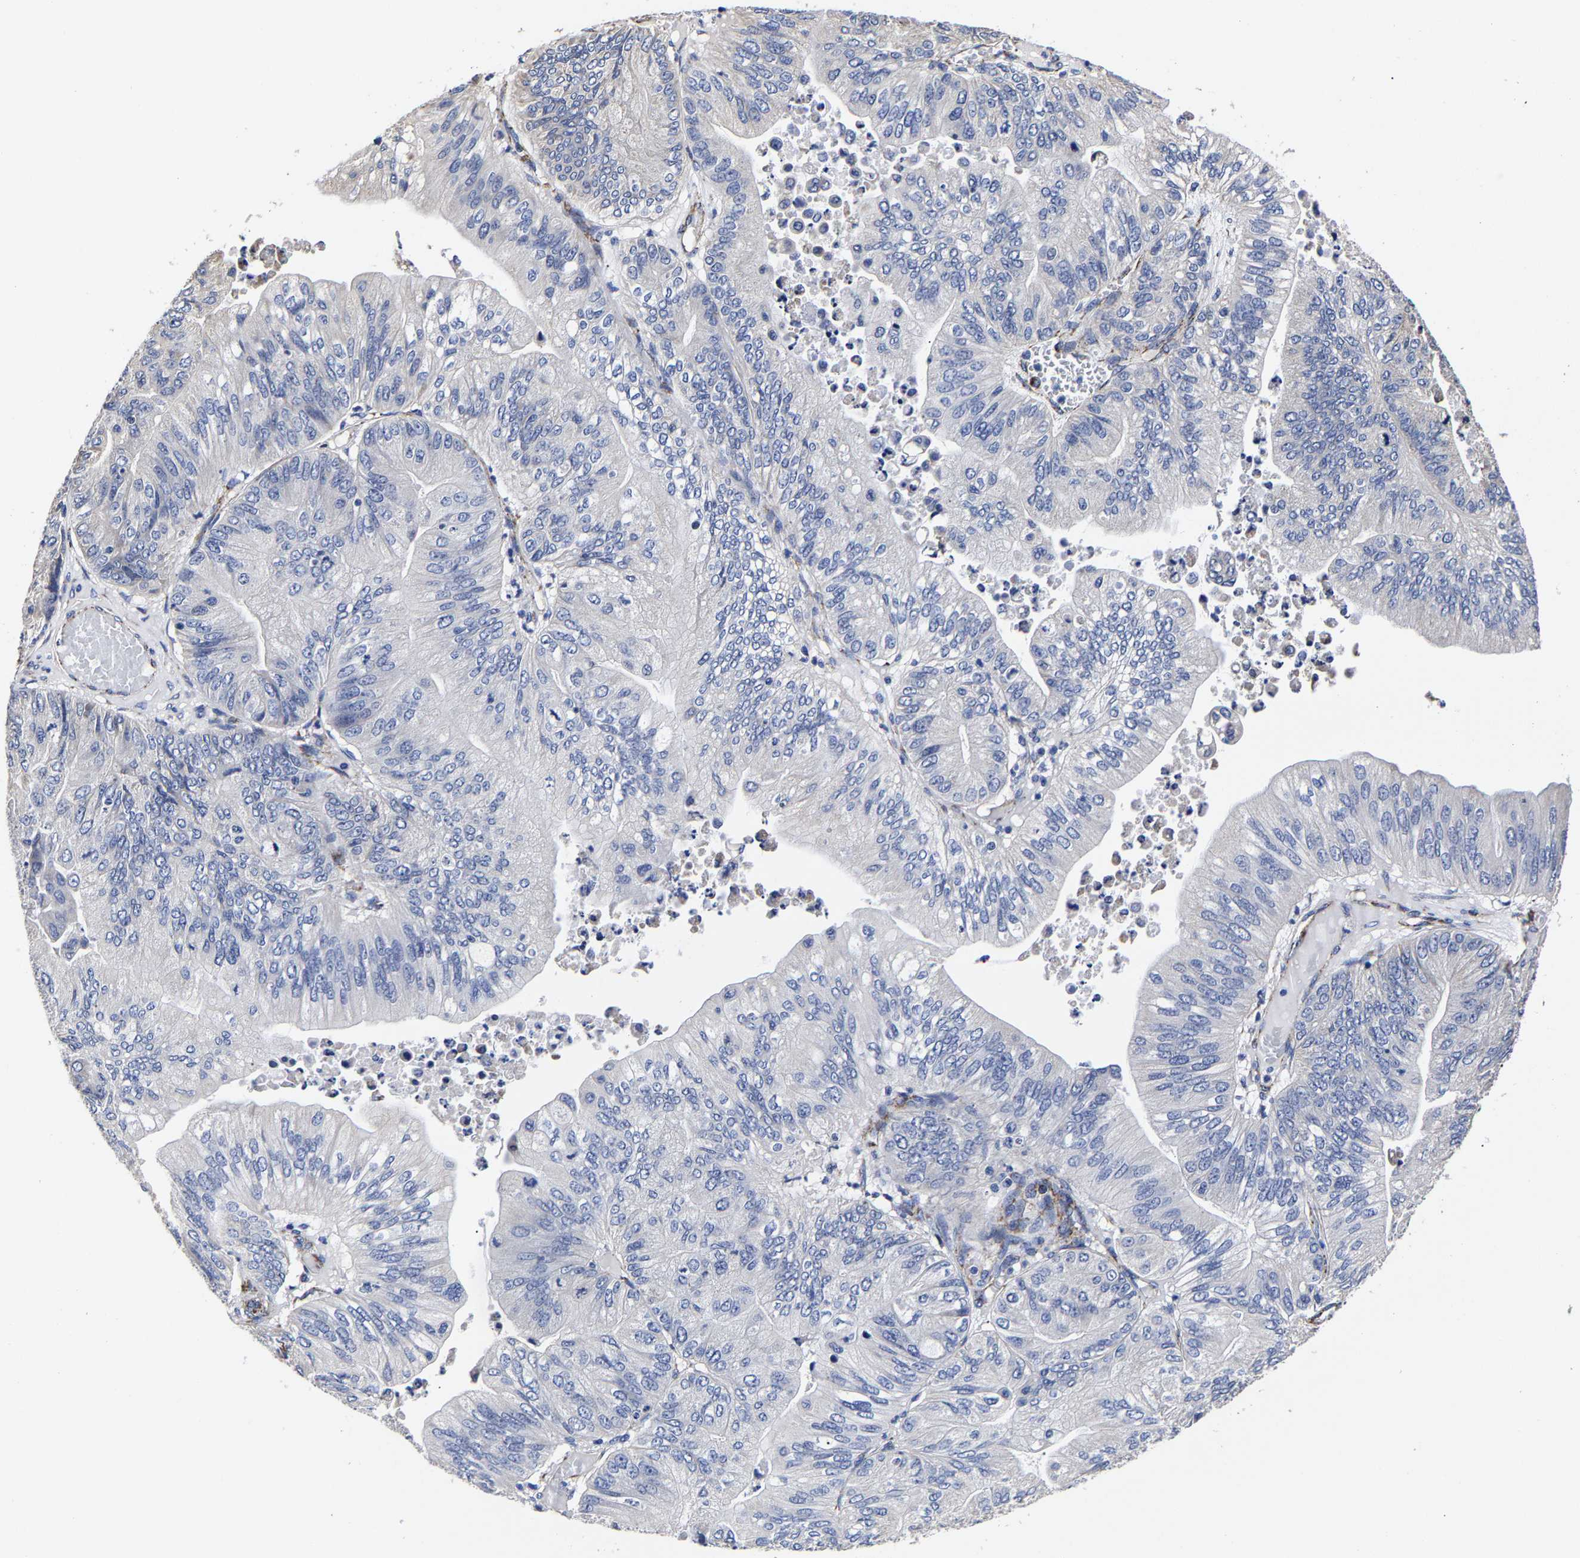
{"staining": {"intensity": "negative", "quantity": "none", "location": "none"}, "tissue": "ovarian cancer", "cell_type": "Tumor cells", "image_type": "cancer", "snomed": [{"axis": "morphology", "description": "Cystadenocarcinoma, mucinous, NOS"}, {"axis": "topography", "description": "Ovary"}], "caption": "Histopathology image shows no significant protein expression in tumor cells of mucinous cystadenocarcinoma (ovarian).", "gene": "AASS", "patient": {"sex": "female", "age": 61}}